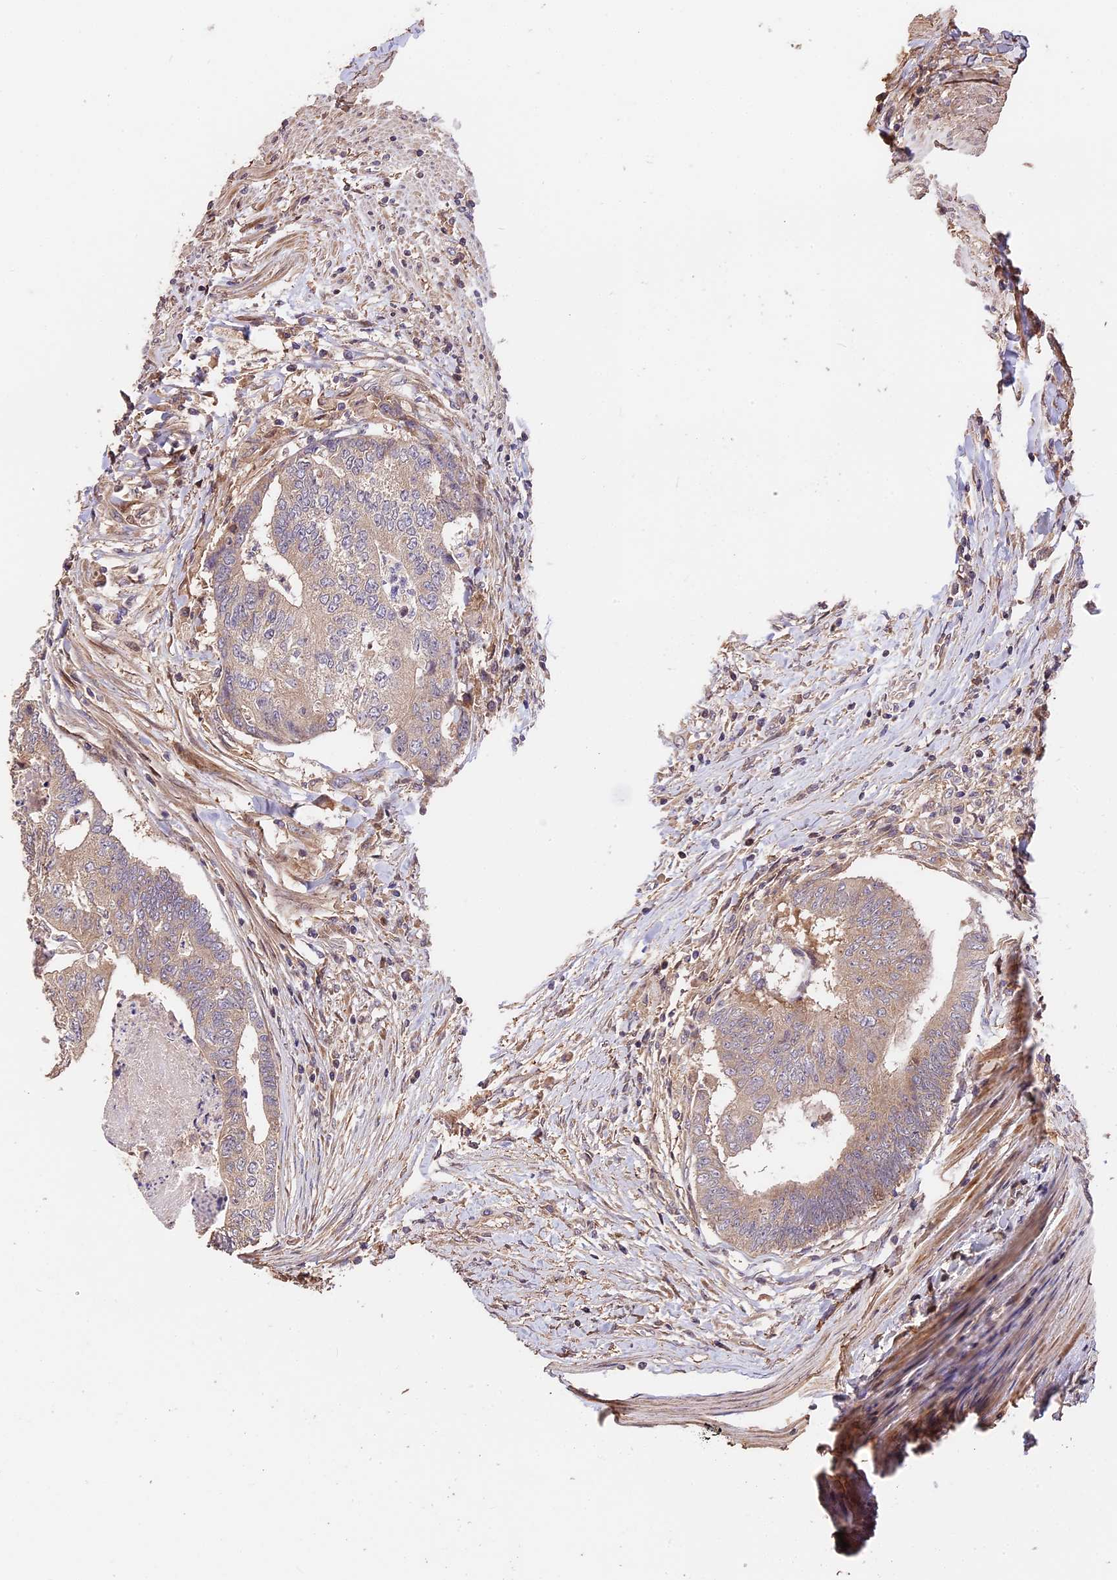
{"staining": {"intensity": "negative", "quantity": "none", "location": "none"}, "tissue": "colorectal cancer", "cell_type": "Tumor cells", "image_type": "cancer", "snomed": [{"axis": "morphology", "description": "Adenocarcinoma, NOS"}, {"axis": "topography", "description": "Colon"}], "caption": "IHC image of colorectal cancer (adenocarcinoma) stained for a protein (brown), which exhibits no expression in tumor cells.", "gene": "ARHGAP17", "patient": {"sex": "female", "age": 67}}